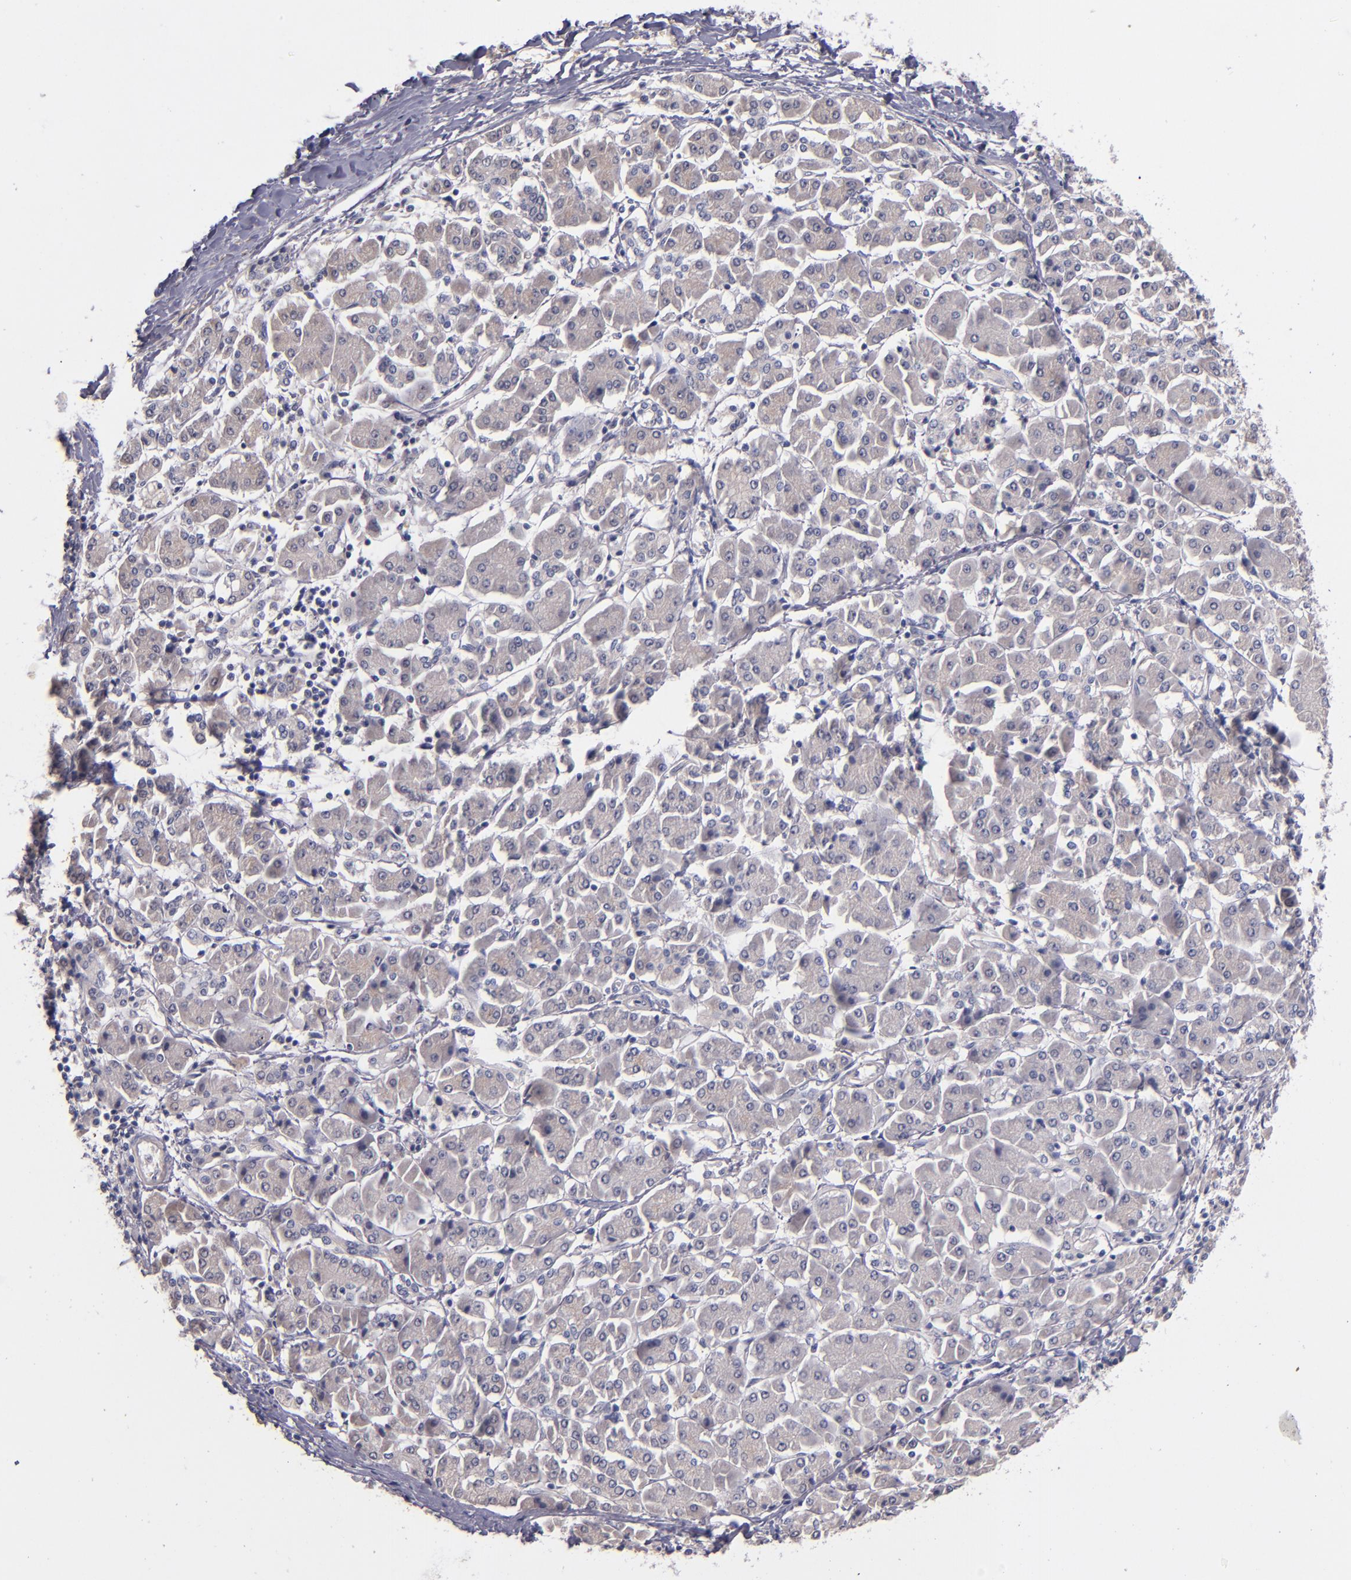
{"staining": {"intensity": "negative", "quantity": "none", "location": "none"}, "tissue": "pancreatic cancer", "cell_type": "Tumor cells", "image_type": "cancer", "snomed": [{"axis": "morphology", "description": "Adenocarcinoma, NOS"}, {"axis": "topography", "description": "Pancreas"}], "caption": "Micrograph shows no protein staining in tumor cells of adenocarcinoma (pancreatic) tissue. (DAB (3,3'-diaminobenzidine) immunohistochemistry visualized using brightfield microscopy, high magnification).", "gene": "TSC2", "patient": {"sex": "female", "age": 57}}